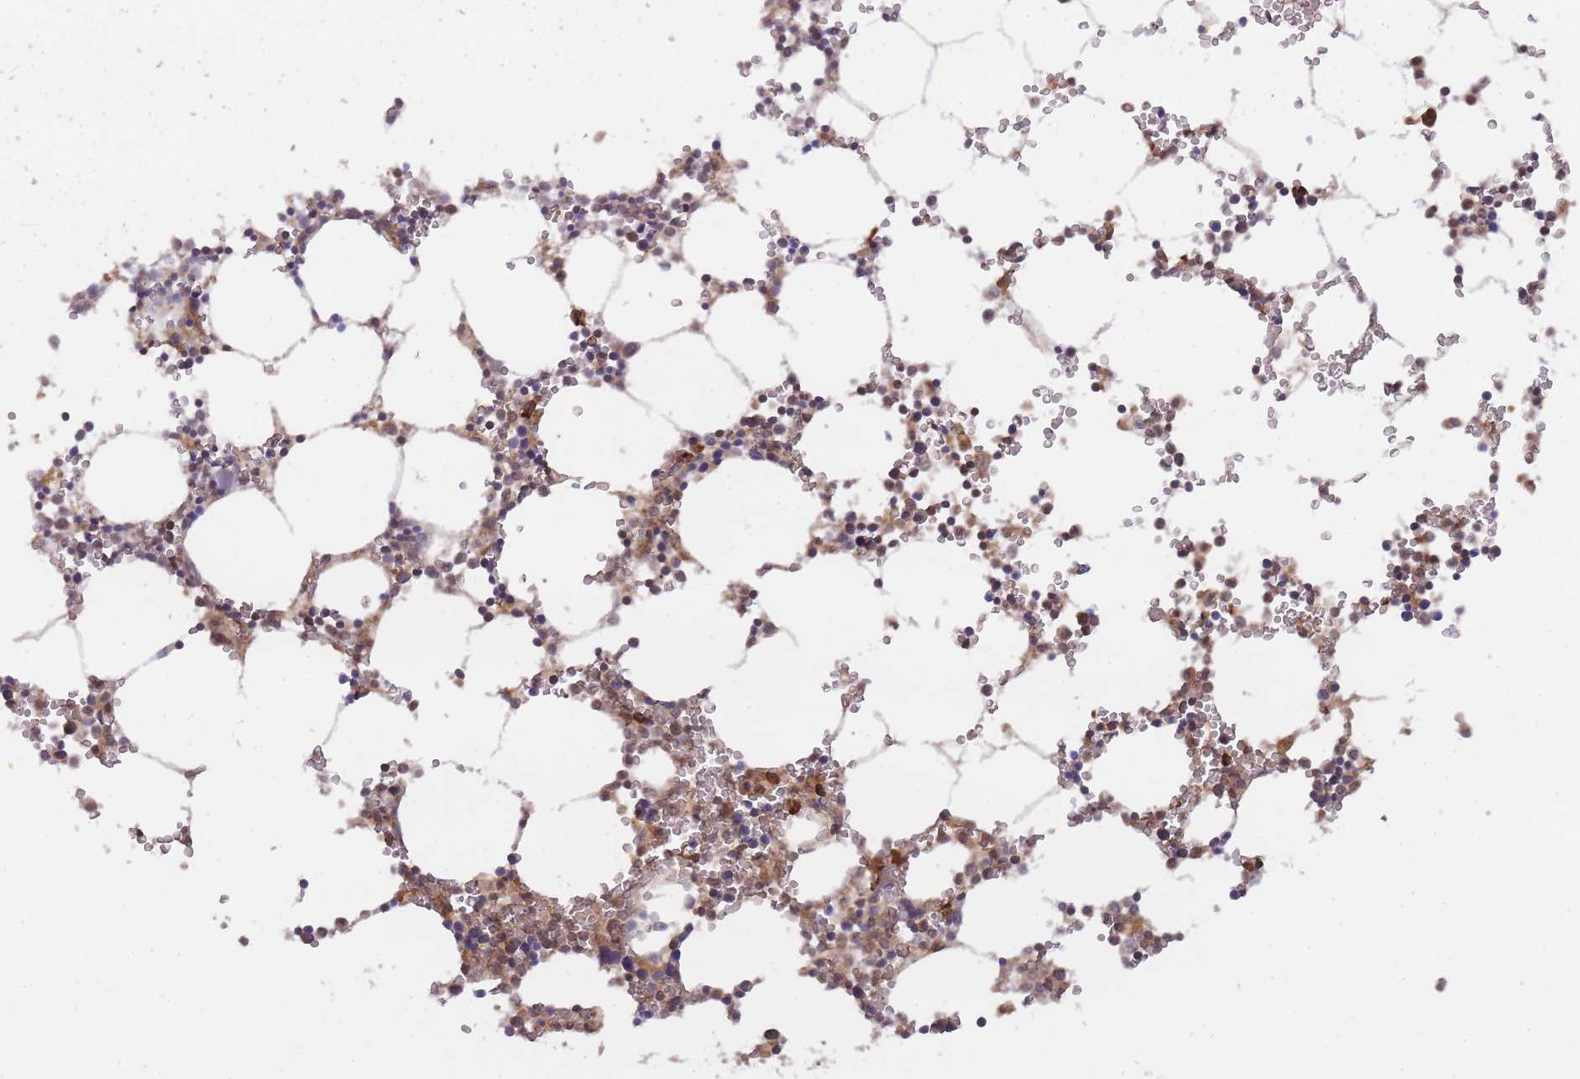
{"staining": {"intensity": "moderate", "quantity": "25%-75%", "location": "cytoplasmic/membranous"}, "tissue": "bone marrow", "cell_type": "Hematopoietic cells", "image_type": "normal", "snomed": [{"axis": "morphology", "description": "Normal tissue, NOS"}, {"axis": "topography", "description": "Bone marrow"}], "caption": "A histopathology image showing moderate cytoplasmic/membranous positivity in approximately 25%-75% of hematopoietic cells in normal bone marrow, as visualized by brown immunohistochemical staining.", "gene": "PIP4P1", "patient": {"sex": "female", "age": 64}}